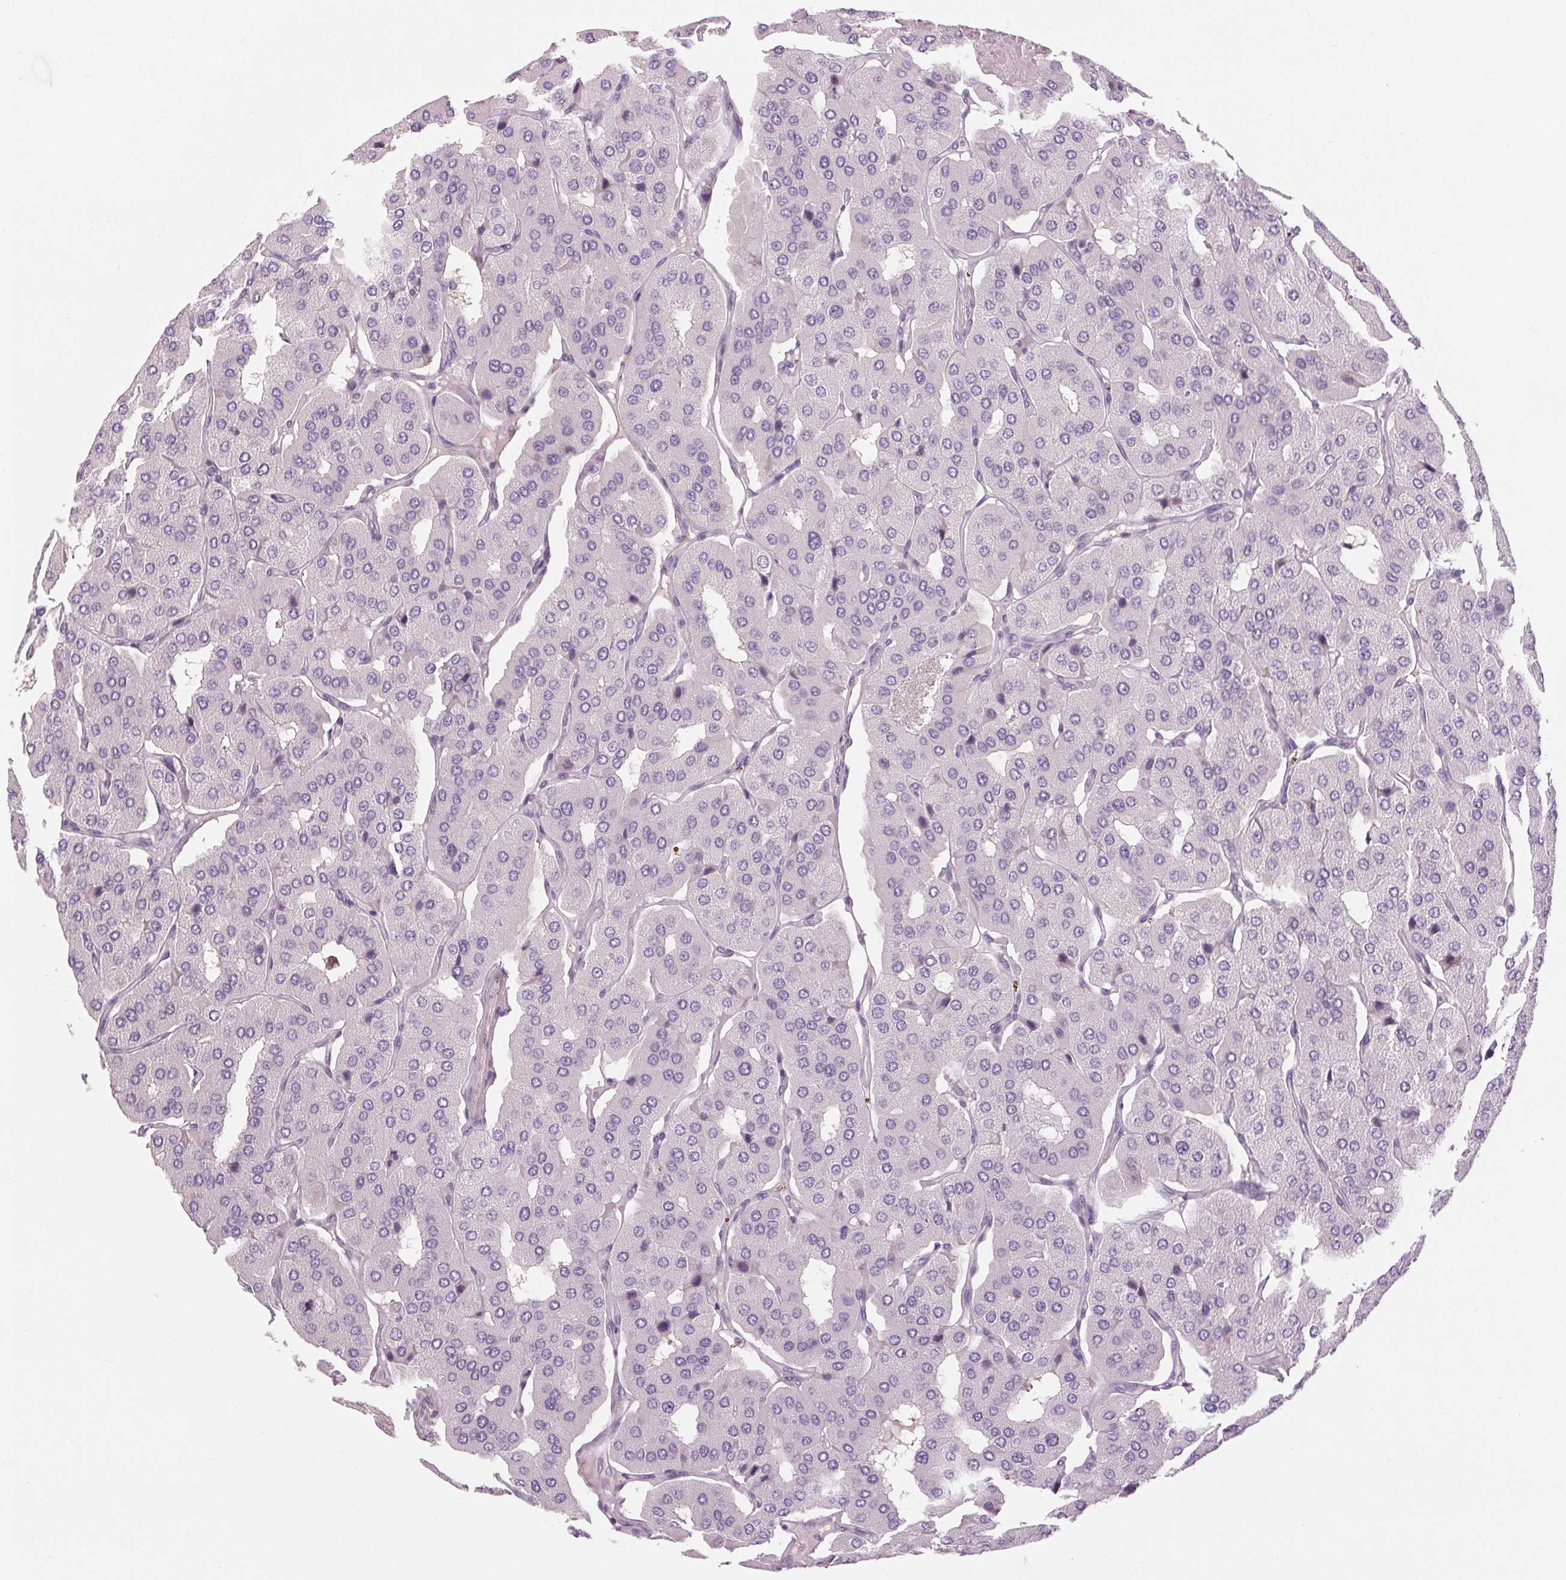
{"staining": {"intensity": "negative", "quantity": "none", "location": "none"}, "tissue": "parathyroid gland", "cell_type": "Glandular cells", "image_type": "normal", "snomed": [{"axis": "morphology", "description": "Normal tissue, NOS"}, {"axis": "morphology", "description": "Adenoma, NOS"}, {"axis": "topography", "description": "Parathyroid gland"}], "caption": "High power microscopy image of an immunohistochemistry (IHC) photomicrograph of unremarkable parathyroid gland, revealing no significant positivity in glandular cells.", "gene": "HHLA2", "patient": {"sex": "female", "age": 86}}